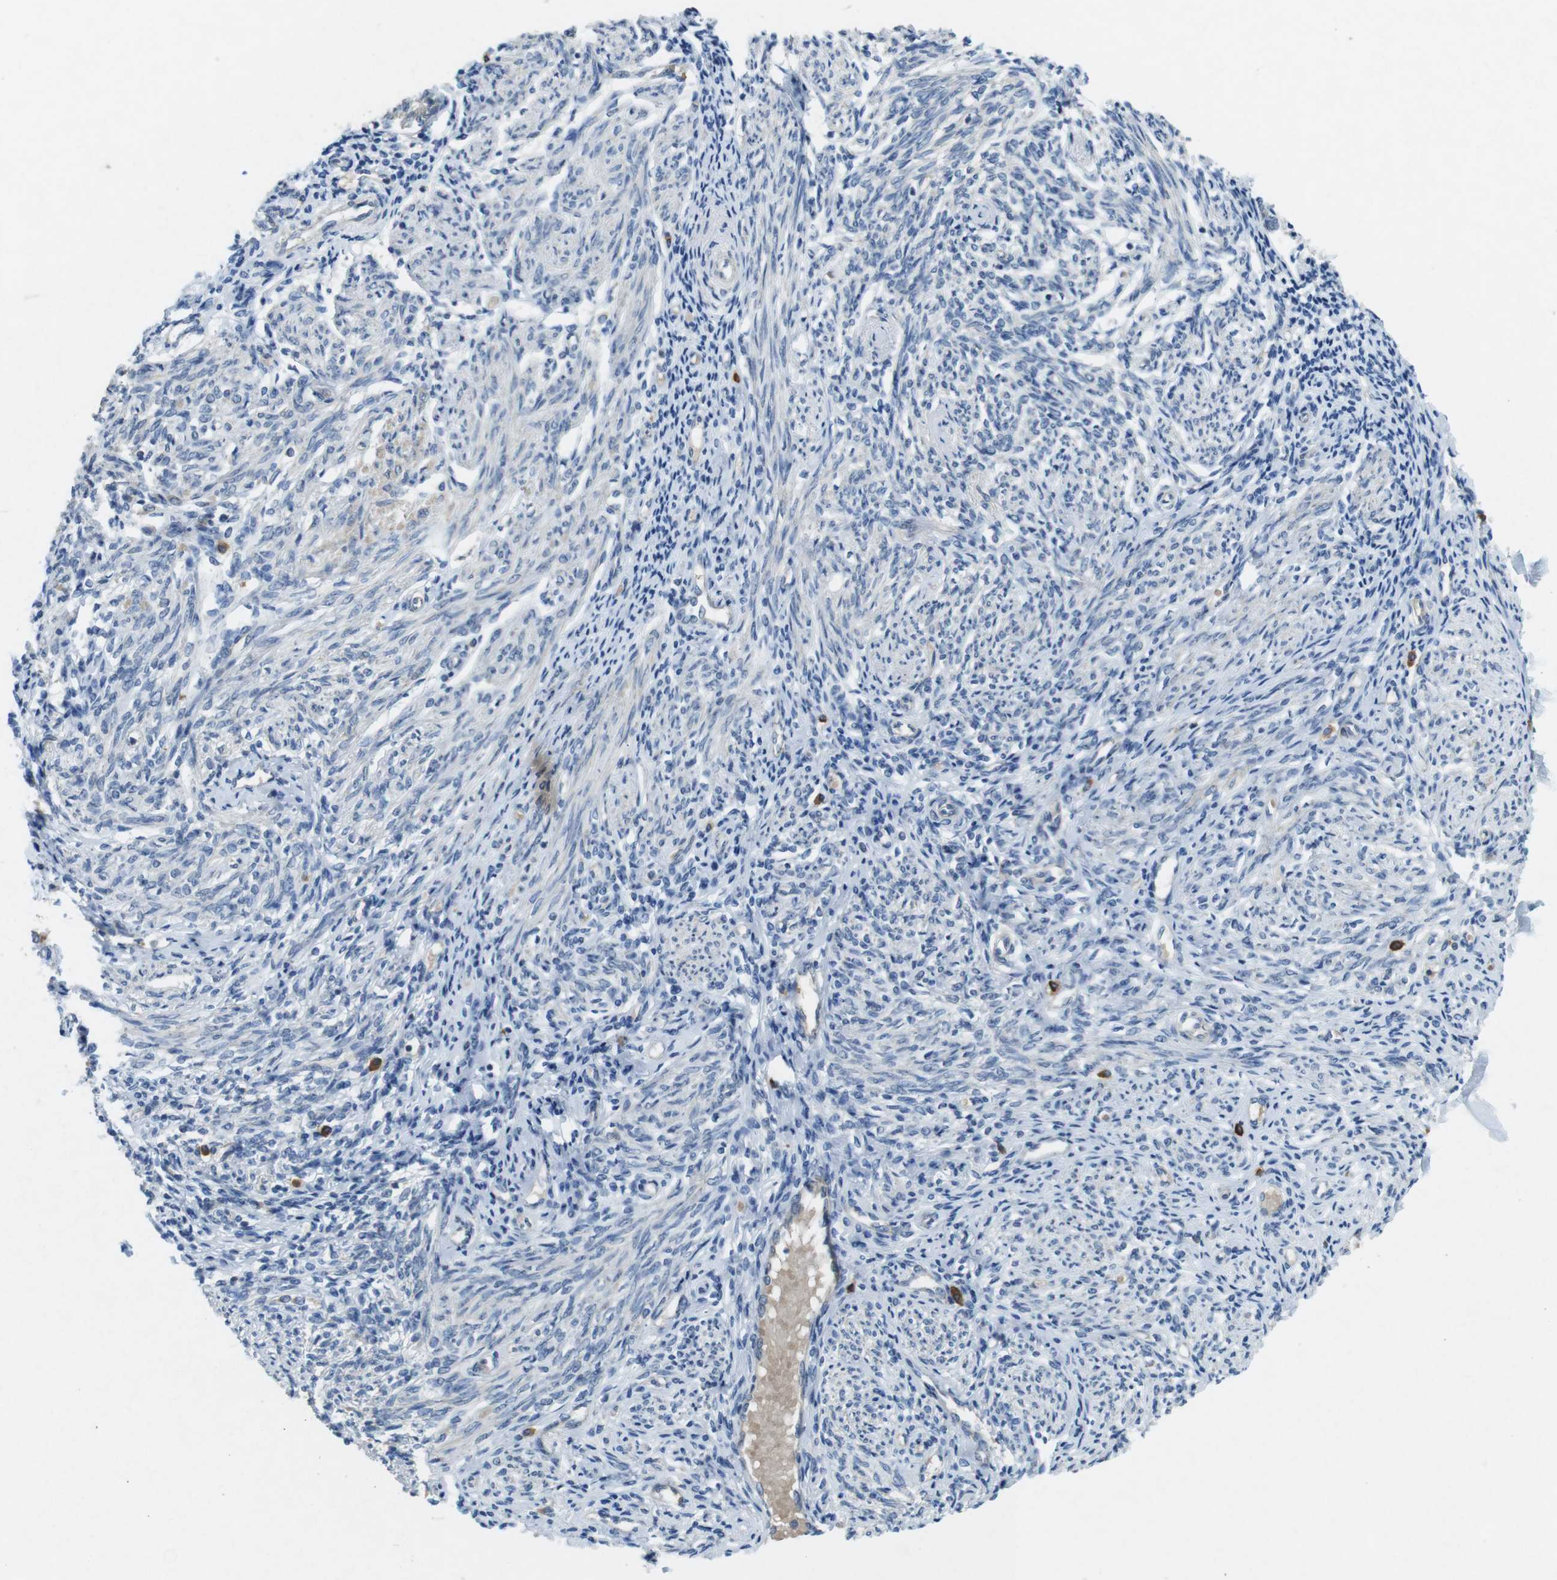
{"staining": {"intensity": "negative", "quantity": "none", "location": "none"}, "tissue": "endometrium", "cell_type": "Cells in endometrial stroma", "image_type": "normal", "snomed": [{"axis": "morphology", "description": "Normal tissue, NOS"}, {"axis": "topography", "description": "Endometrium"}], "caption": "There is no significant staining in cells in endometrial stroma of endometrium.", "gene": "SUGT1", "patient": {"sex": "female", "age": 71}}